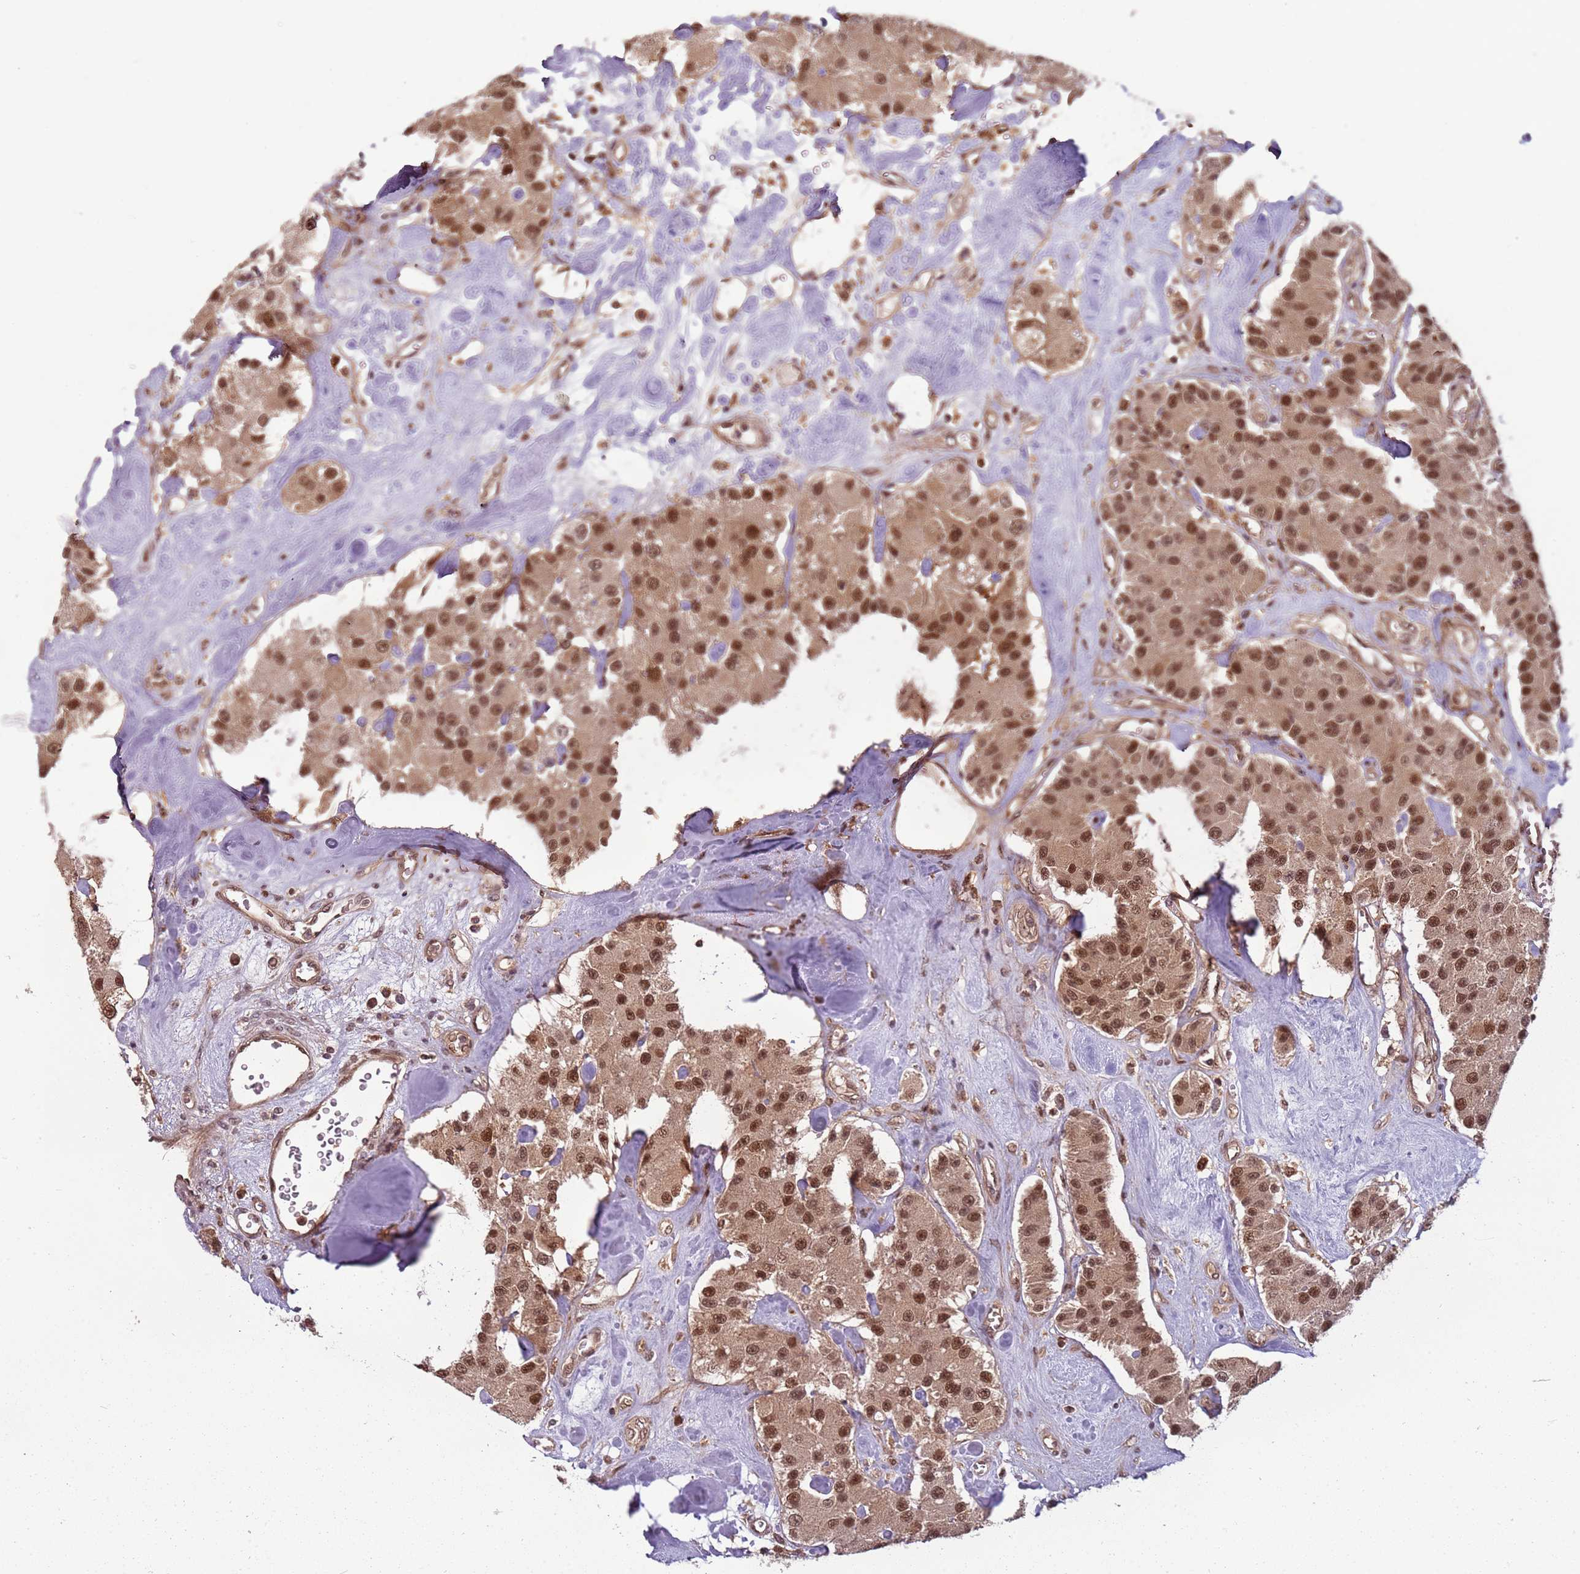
{"staining": {"intensity": "moderate", "quantity": ">75%", "location": "nuclear"}, "tissue": "carcinoid", "cell_type": "Tumor cells", "image_type": "cancer", "snomed": [{"axis": "morphology", "description": "Carcinoid, malignant, NOS"}, {"axis": "topography", "description": "Pancreas"}], "caption": "Carcinoid was stained to show a protein in brown. There is medium levels of moderate nuclear staining in approximately >75% of tumor cells.", "gene": "PGLS", "patient": {"sex": "male", "age": 41}}